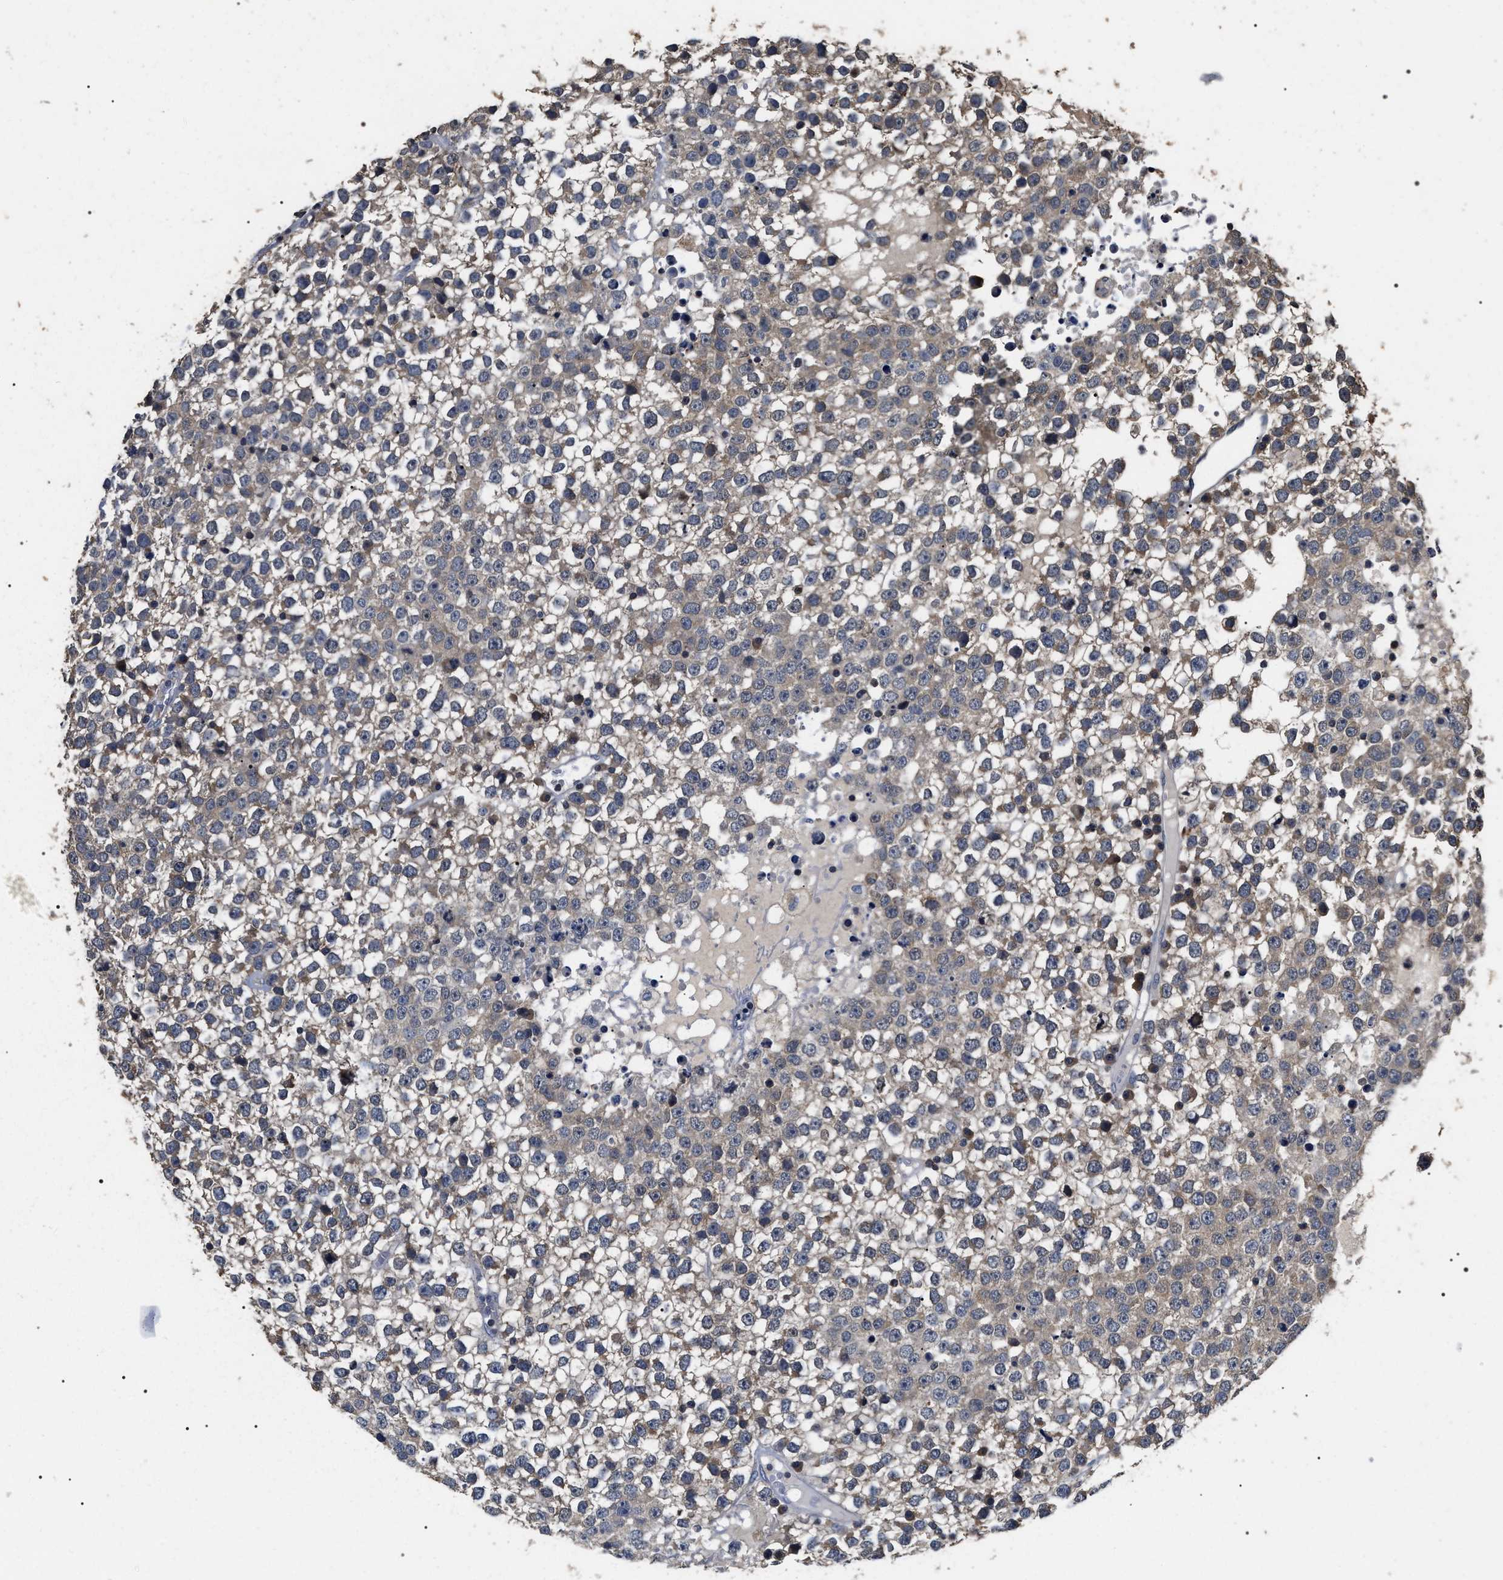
{"staining": {"intensity": "weak", "quantity": "25%-75%", "location": "cytoplasmic/membranous"}, "tissue": "testis cancer", "cell_type": "Tumor cells", "image_type": "cancer", "snomed": [{"axis": "morphology", "description": "Seminoma, NOS"}, {"axis": "topography", "description": "Testis"}], "caption": "Immunohistochemistry (IHC) (DAB (3,3'-diaminobenzidine)) staining of testis cancer (seminoma) exhibits weak cytoplasmic/membranous protein positivity in about 25%-75% of tumor cells. (DAB = brown stain, brightfield microscopy at high magnification).", "gene": "UPF3A", "patient": {"sex": "male", "age": 65}}